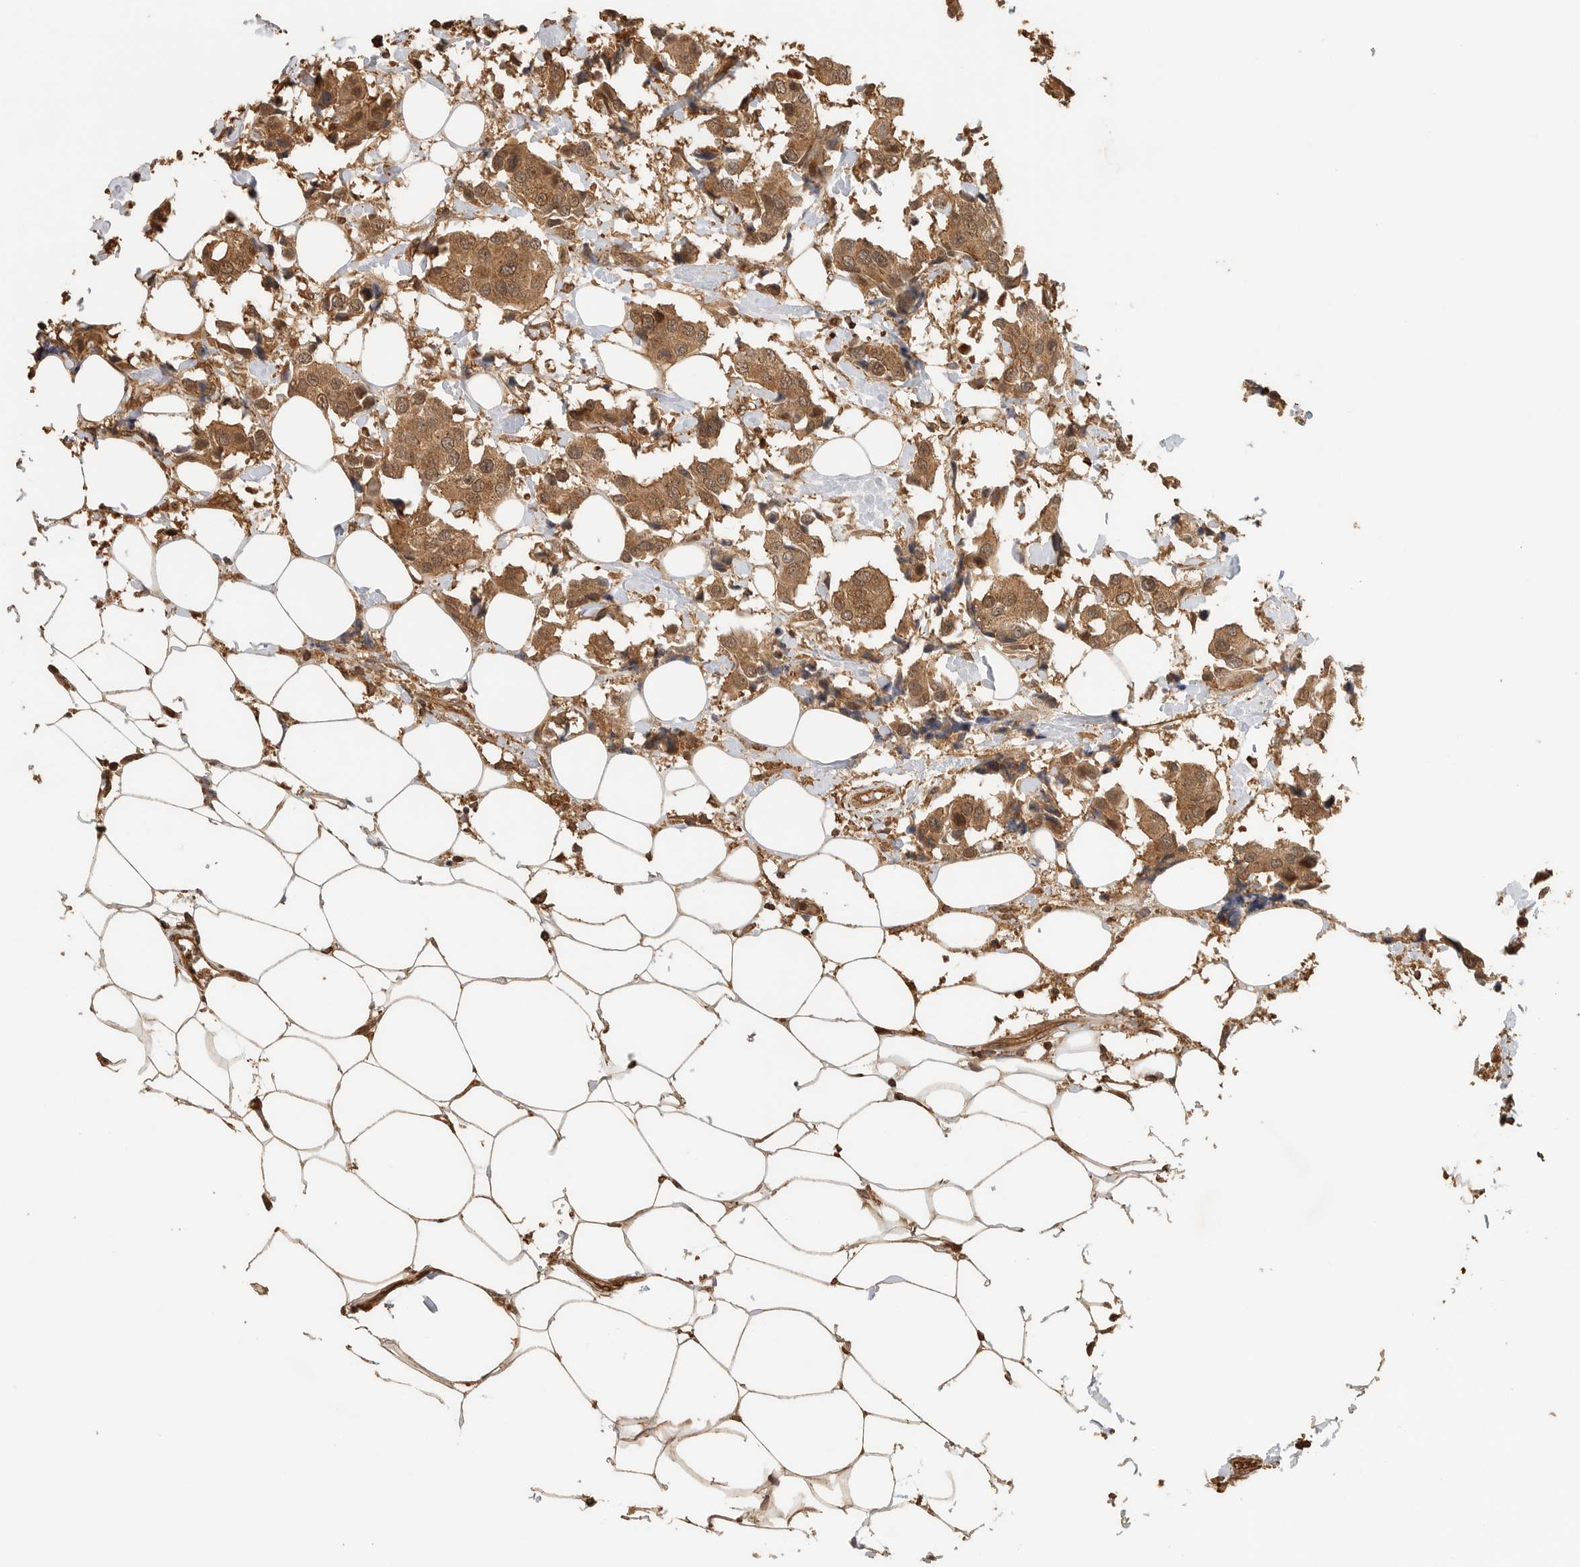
{"staining": {"intensity": "moderate", "quantity": ">75%", "location": "cytoplasmic/membranous"}, "tissue": "breast cancer", "cell_type": "Tumor cells", "image_type": "cancer", "snomed": [{"axis": "morphology", "description": "Normal tissue, NOS"}, {"axis": "morphology", "description": "Duct carcinoma"}, {"axis": "topography", "description": "Breast"}], "caption": "Immunohistochemical staining of breast intraductal carcinoma displays medium levels of moderate cytoplasmic/membranous protein staining in approximately >75% of tumor cells.", "gene": "OTUD6B", "patient": {"sex": "female", "age": 39}}